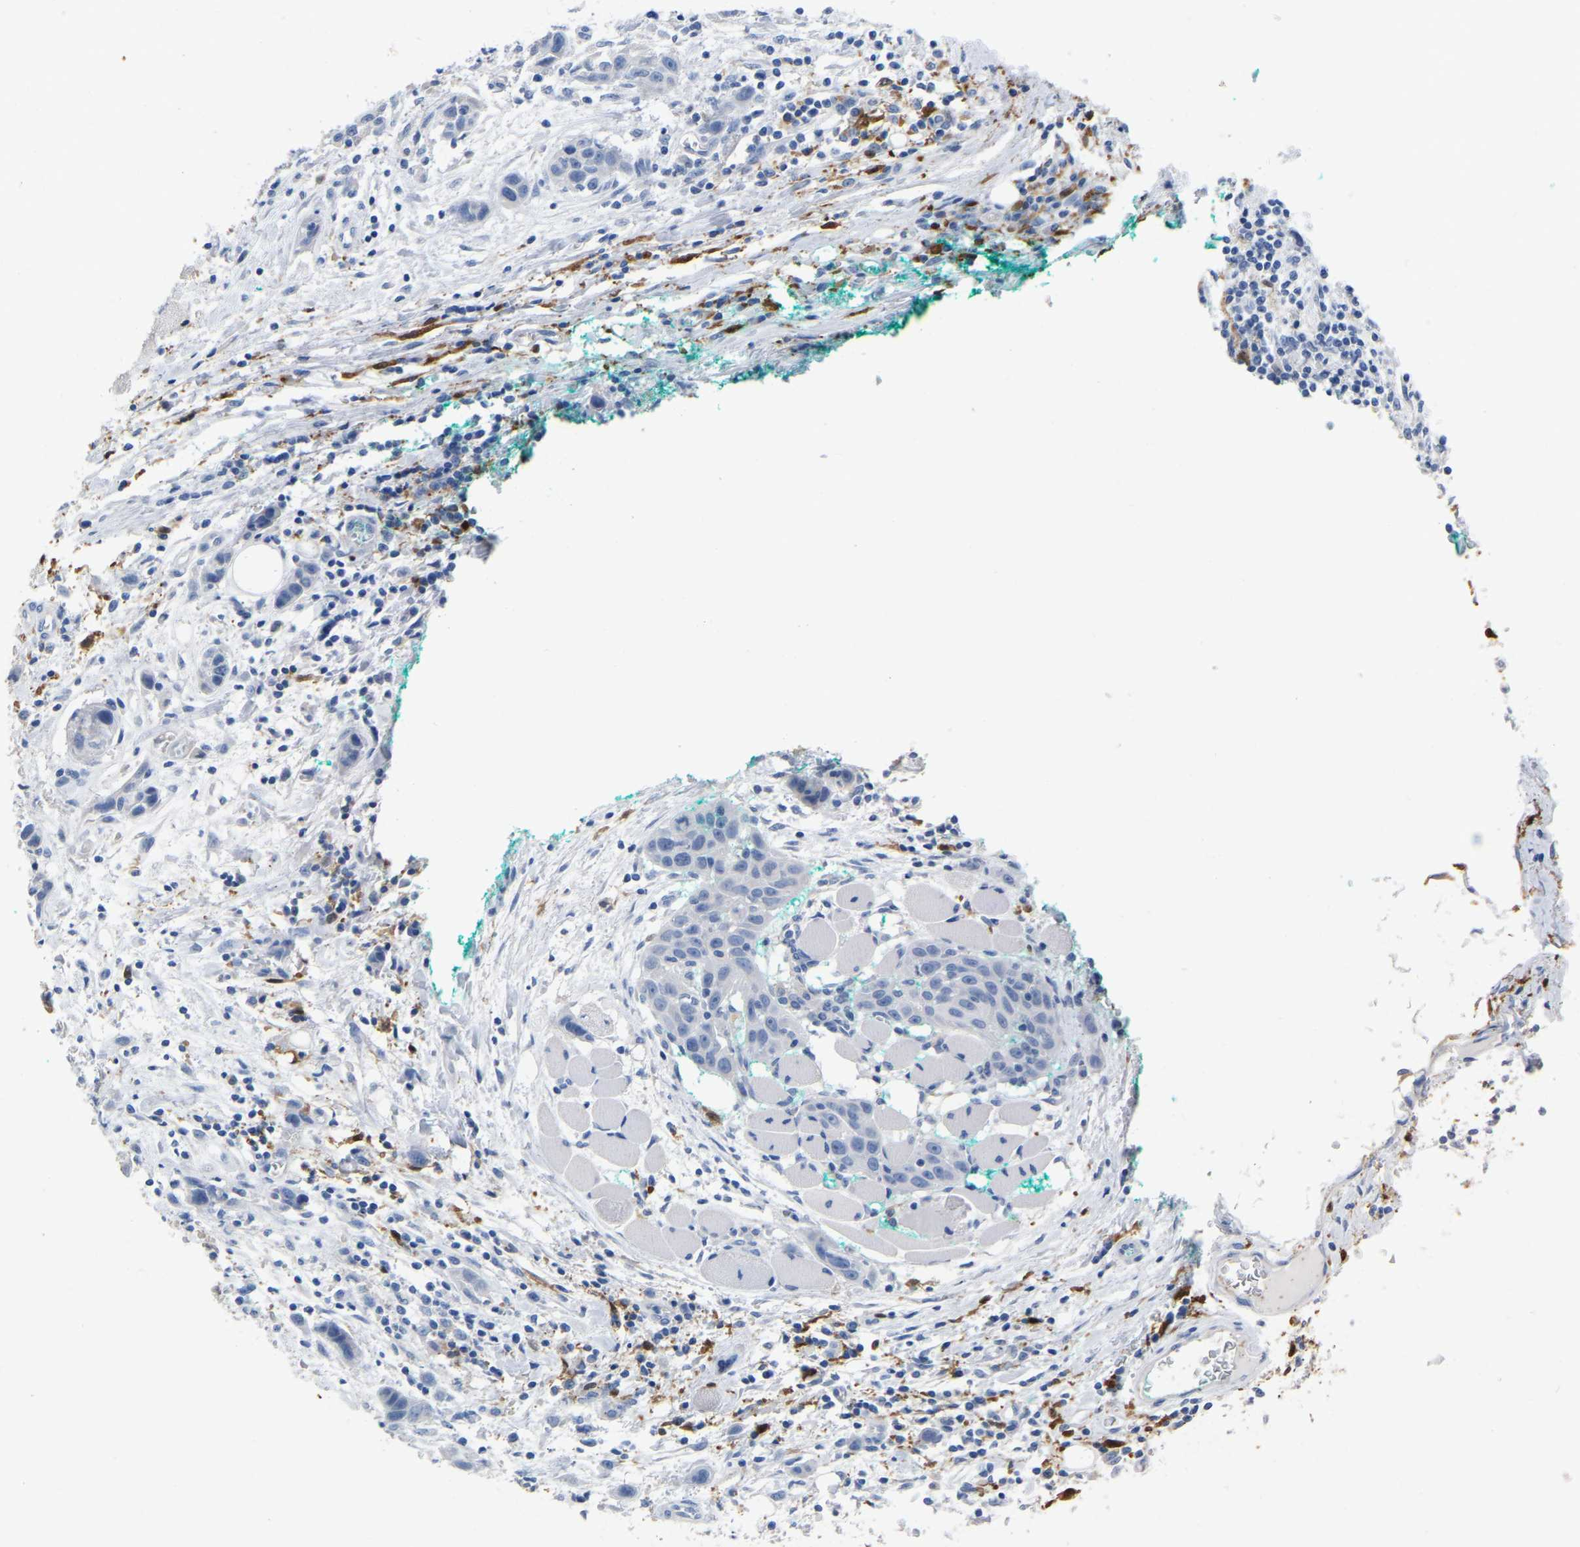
{"staining": {"intensity": "negative", "quantity": "none", "location": "none"}, "tissue": "head and neck cancer", "cell_type": "Tumor cells", "image_type": "cancer", "snomed": [{"axis": "morphology", "description": "Squamous cell carcinoma, NOS"}, {"axis": "topography", "description": "Oral tissue"}, {"axis": "topography", "description": "Head-Neck"}], "caption": "Micrograph shows no significant protein staining in tumor cells of squamous cell carcinoma (head and neck).", "gene": "ULBP2", "patient": {"sex": "female", "age": 50}}